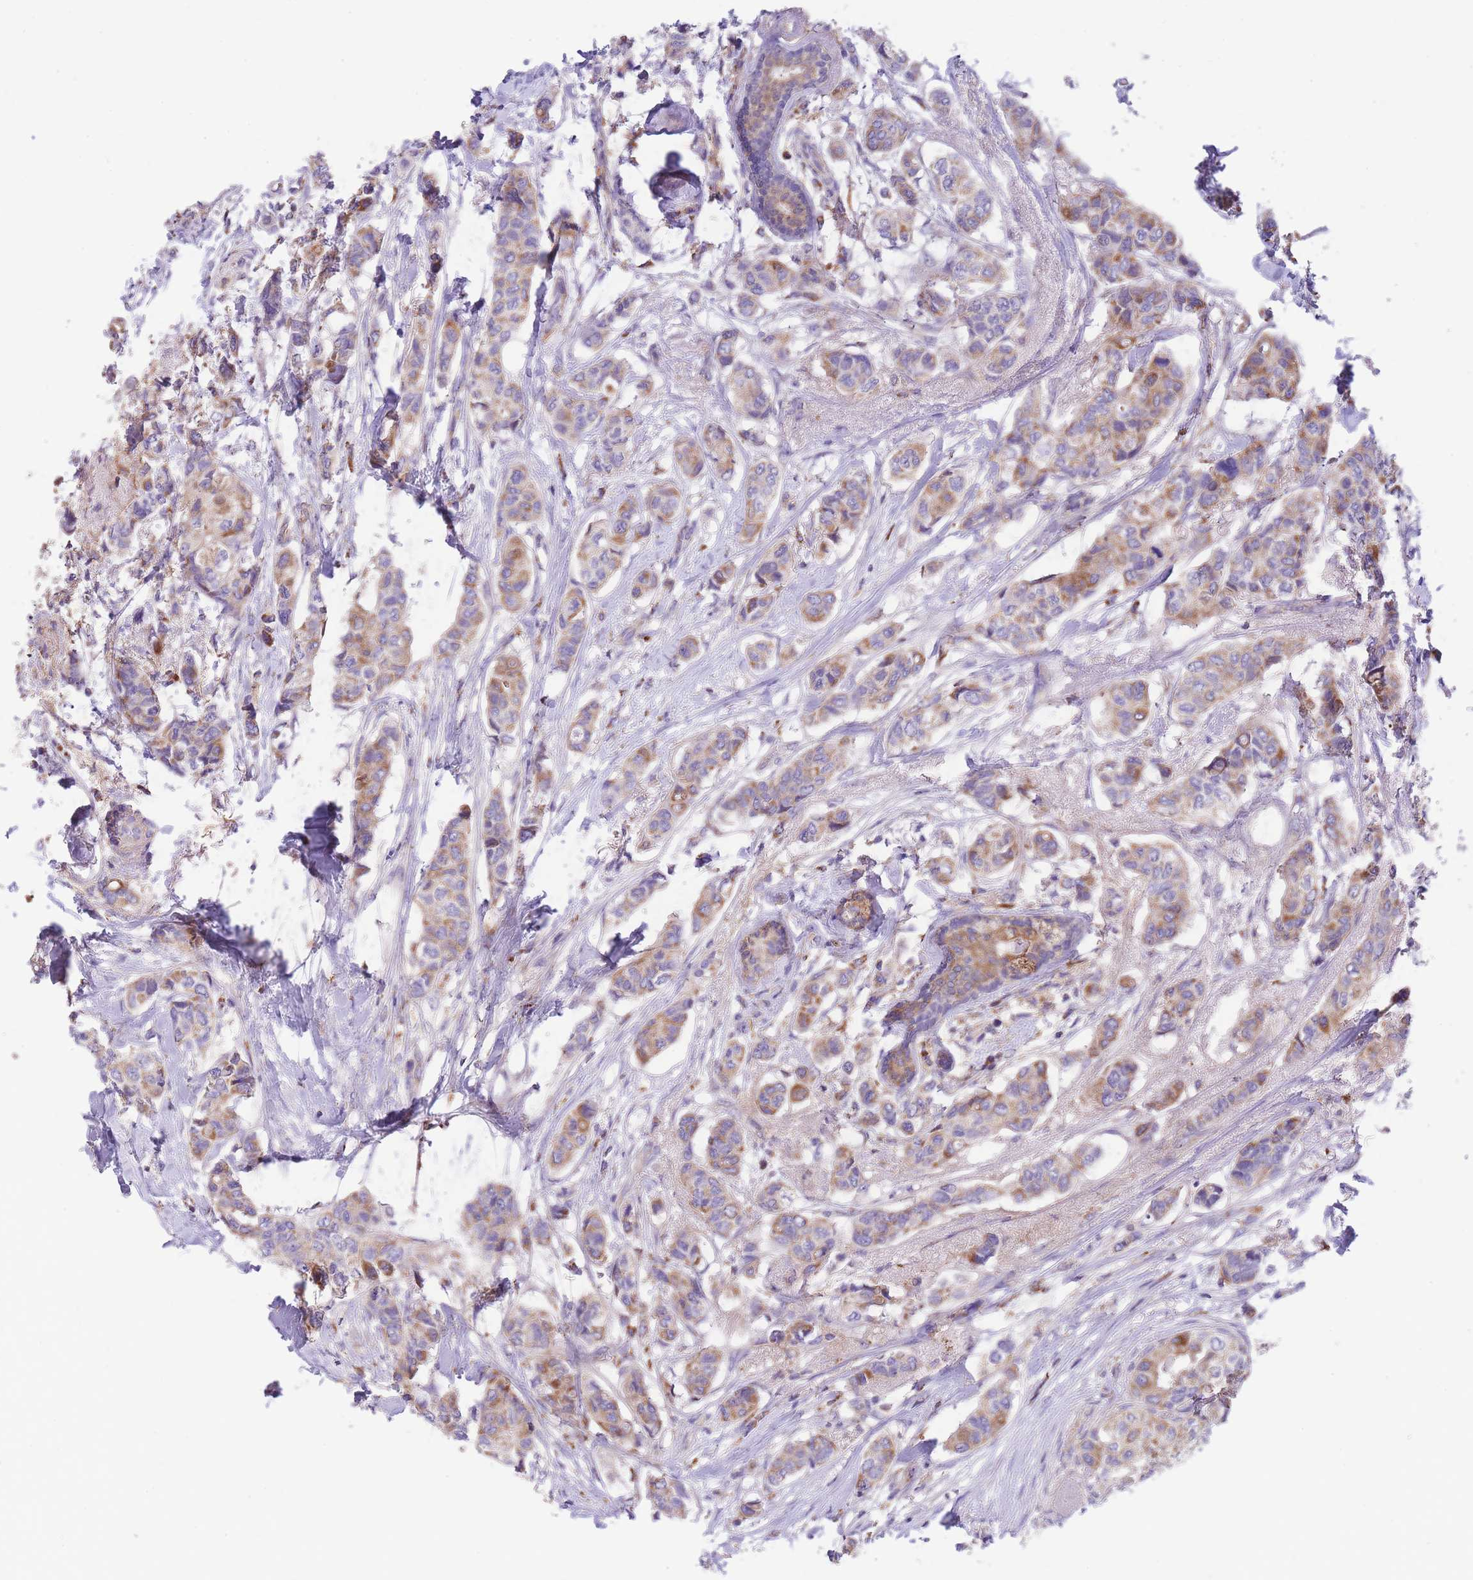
{"staining": {"intensity": "moderate", "quantity": ">75%", "location": "cytoplasmic/membranous"}, "tissue": "breast cancer", "cell_type": "Tumor cells", "image_type": "cancer", "snomed": [{"axis": "morphology", "description": "Lobular carcinoma"}, {"axis": "topography", "description": "Breast"}], "caption": "Immunohistochemistry (IHC) micrograph of breast lobular carcinoma stained for a protein (brown), which displays medium levels of moderate cytoplasmic/membranous positivity in approximately >75% of tumor cells.", "gene": "ST3GAL3", "patient": {"sex": "female", "age": 51}}